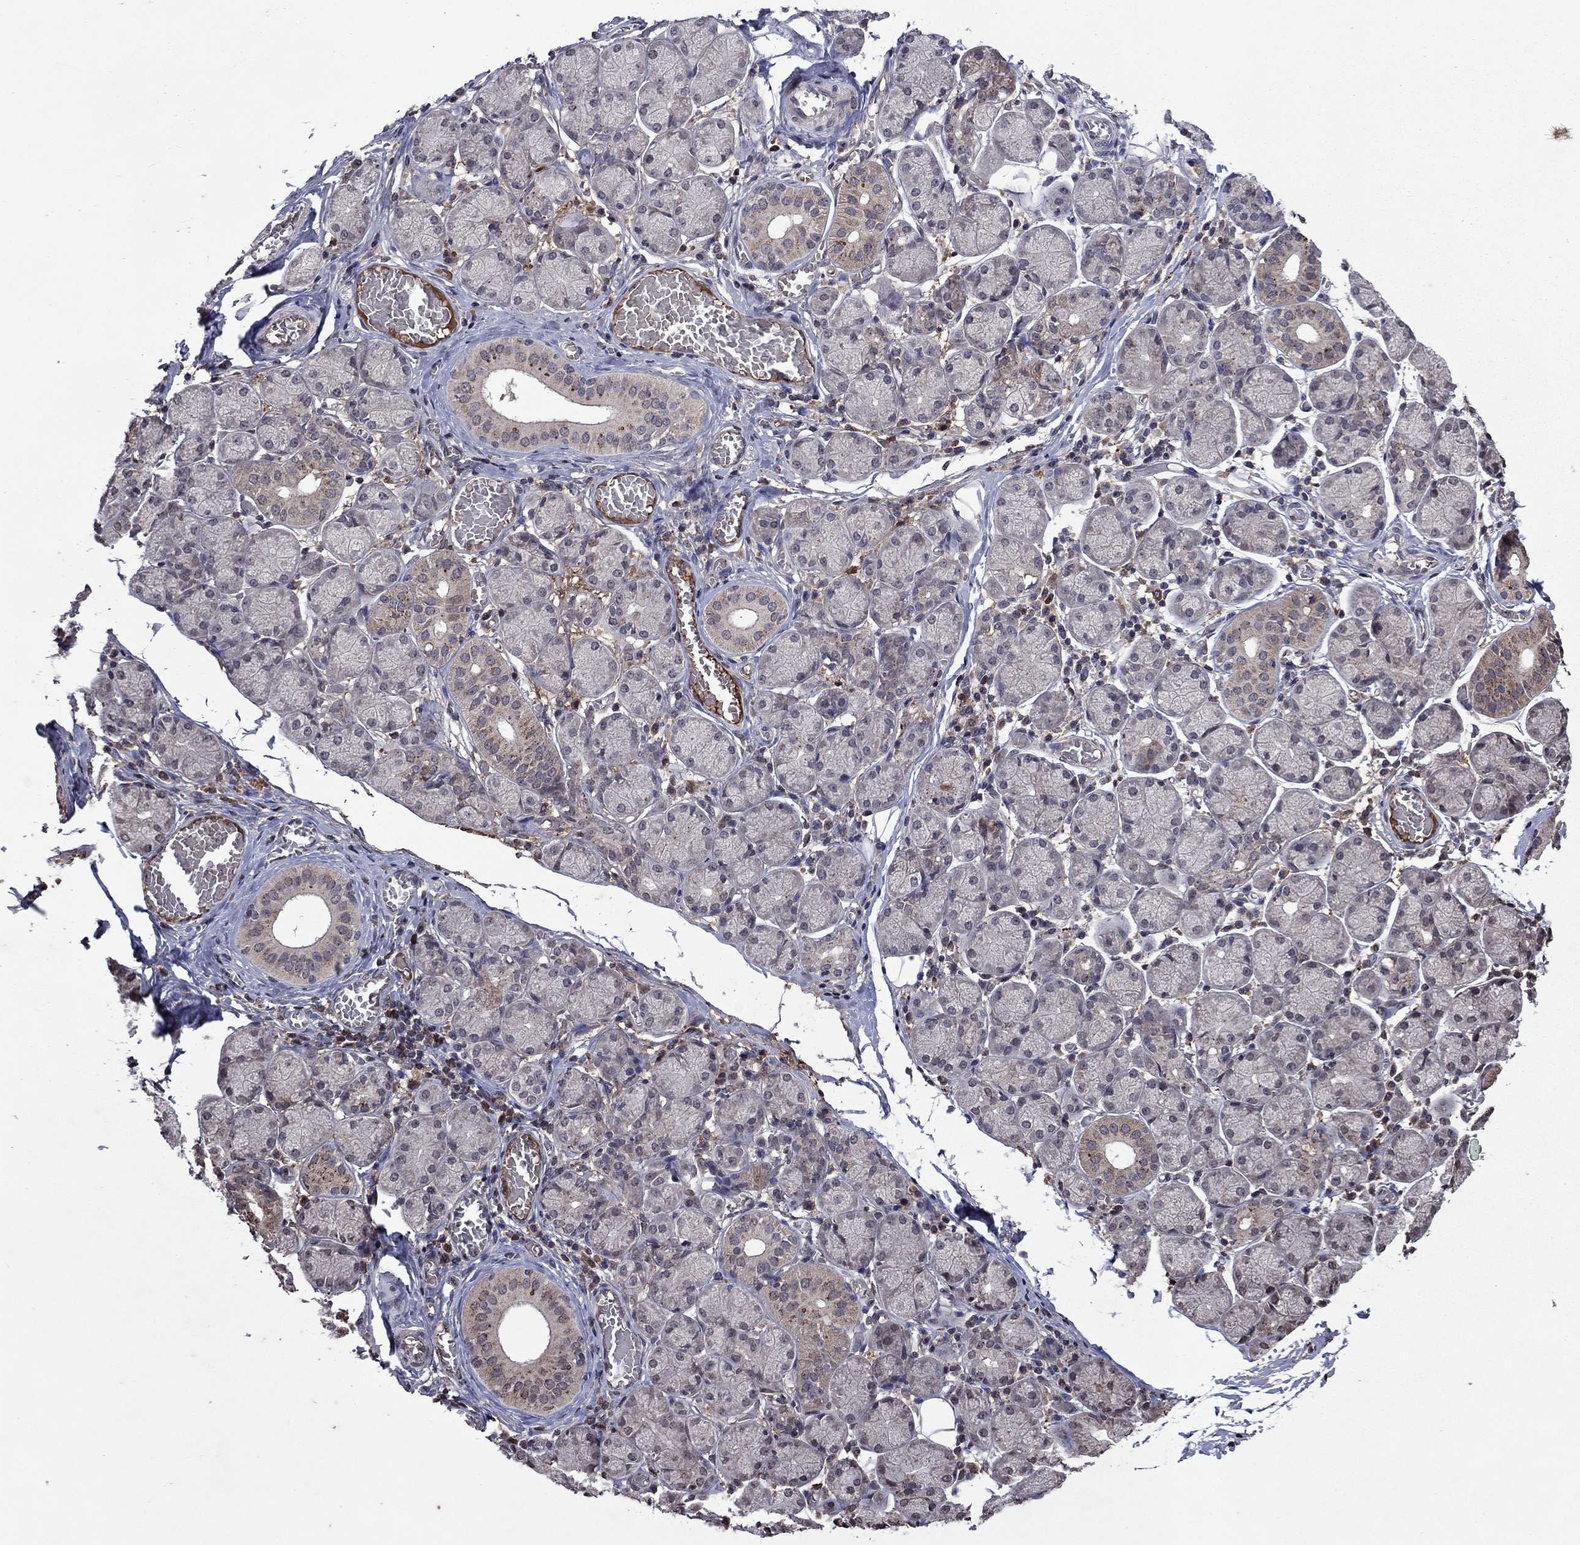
{"staining": {"intensity": "weak", "quantity": "<25%", "location": "cytoplasmic/membranous"}, "tissue": "salivary gland", "cell_type": "Glandular cells", "image_type": "normal", "snomed": [{"axis": "morphology", "description": "Normal tissue, NOS"}, {"axis": "topography", "description": "Salivary gland"}, {"axis": "topography", "description": "Peripheral nerve tissue"}], "caption": "IHC histopathology image of unremarkable salivary gland stained for a protein (brown), which demonstrates no staining in glandular cells.", "gene": "NLGN1", "patient": {"sex": "female", "age": 24}}